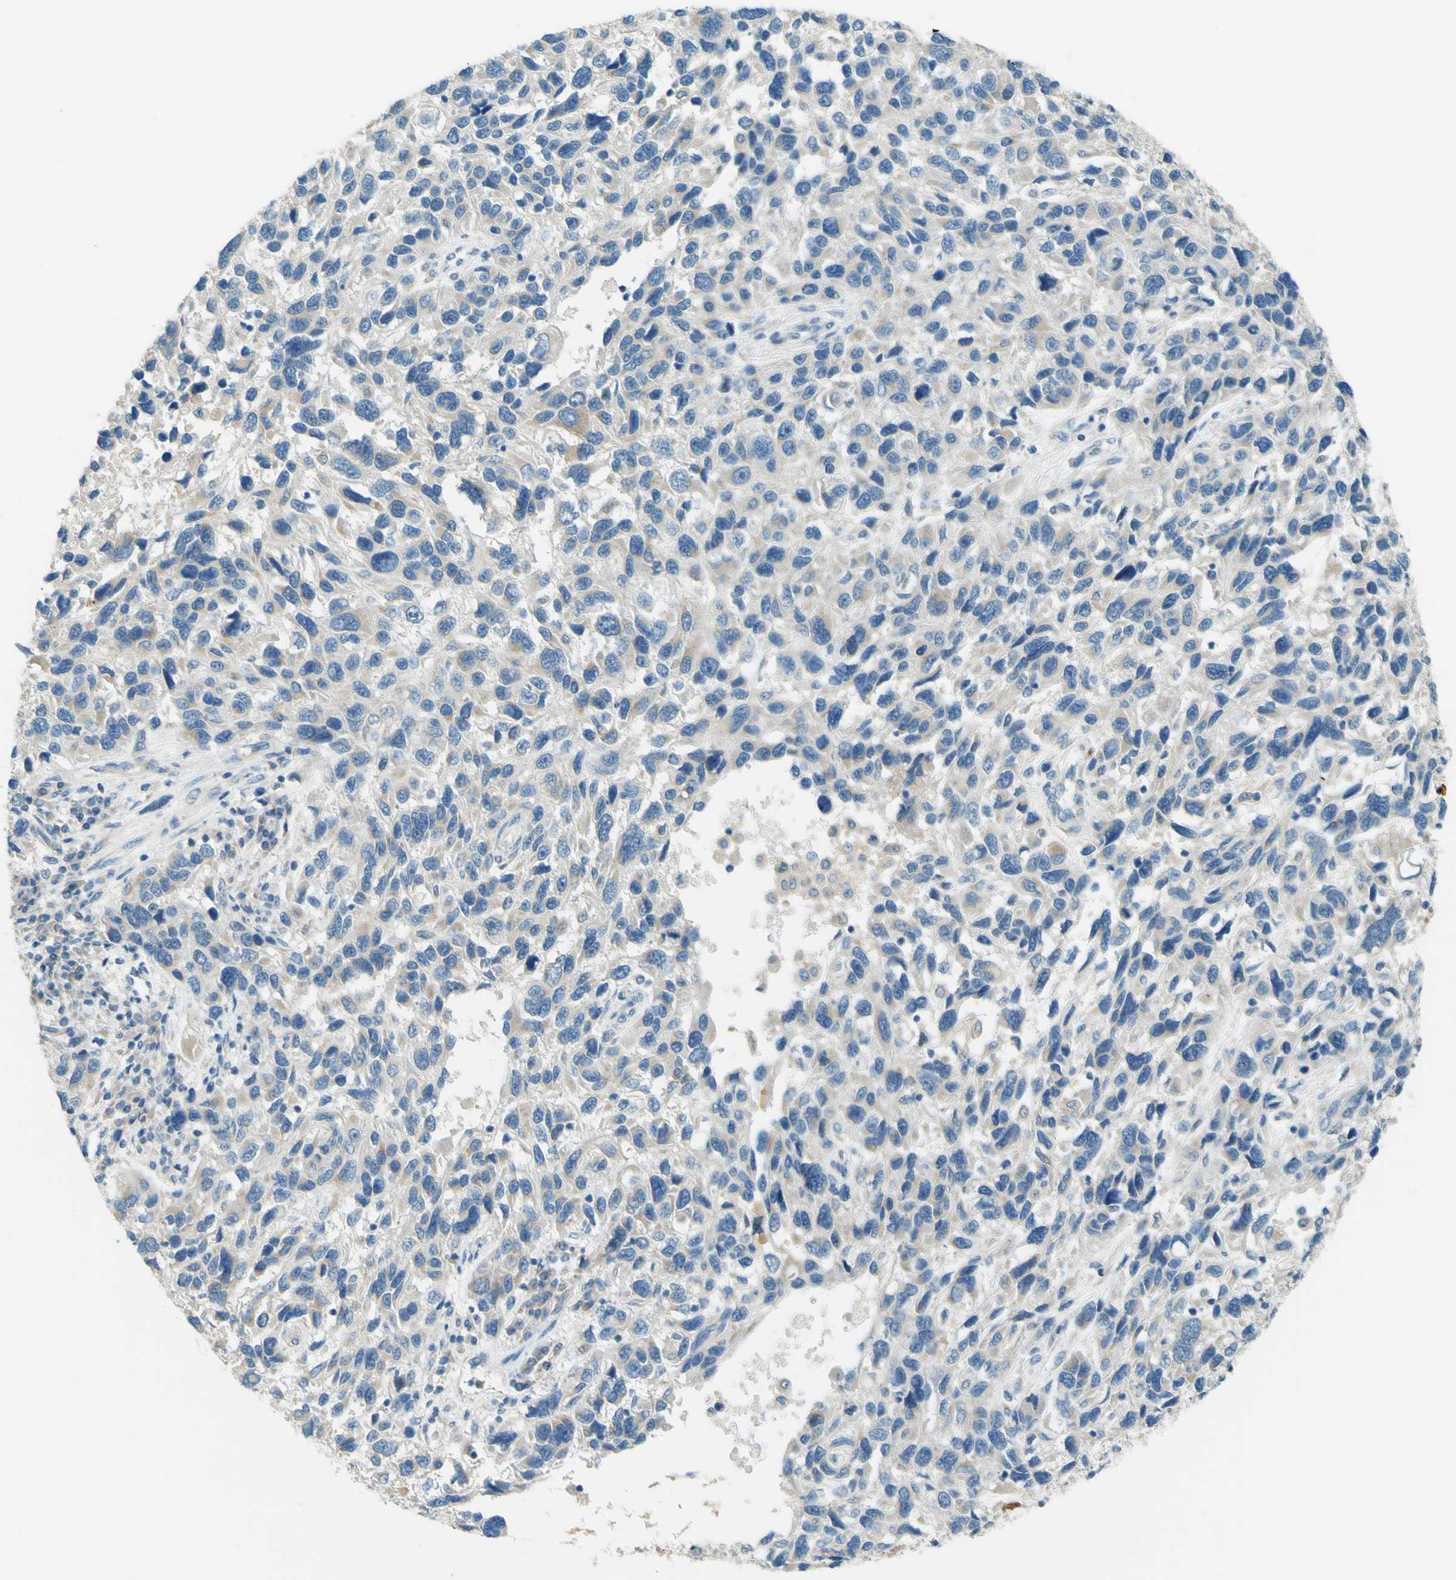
{"staining": {"intensity": "negative", "quantity": "none", "location": "none"}, "tissue": "melanoma", "cell_type": "Tumor cells", "image_type": "cancer", "snomed": [{"axis": "morphology", "description": "Malignant melanoma, NOS"}, {"axis": "topography", "description": "Skin"}], "caption": "This is a histopathology image of IHC staining of melanoma, which shows no positivity in tumor cells.", "gene": "FKTN", "patient": {"sex": "male", "age": 53}}